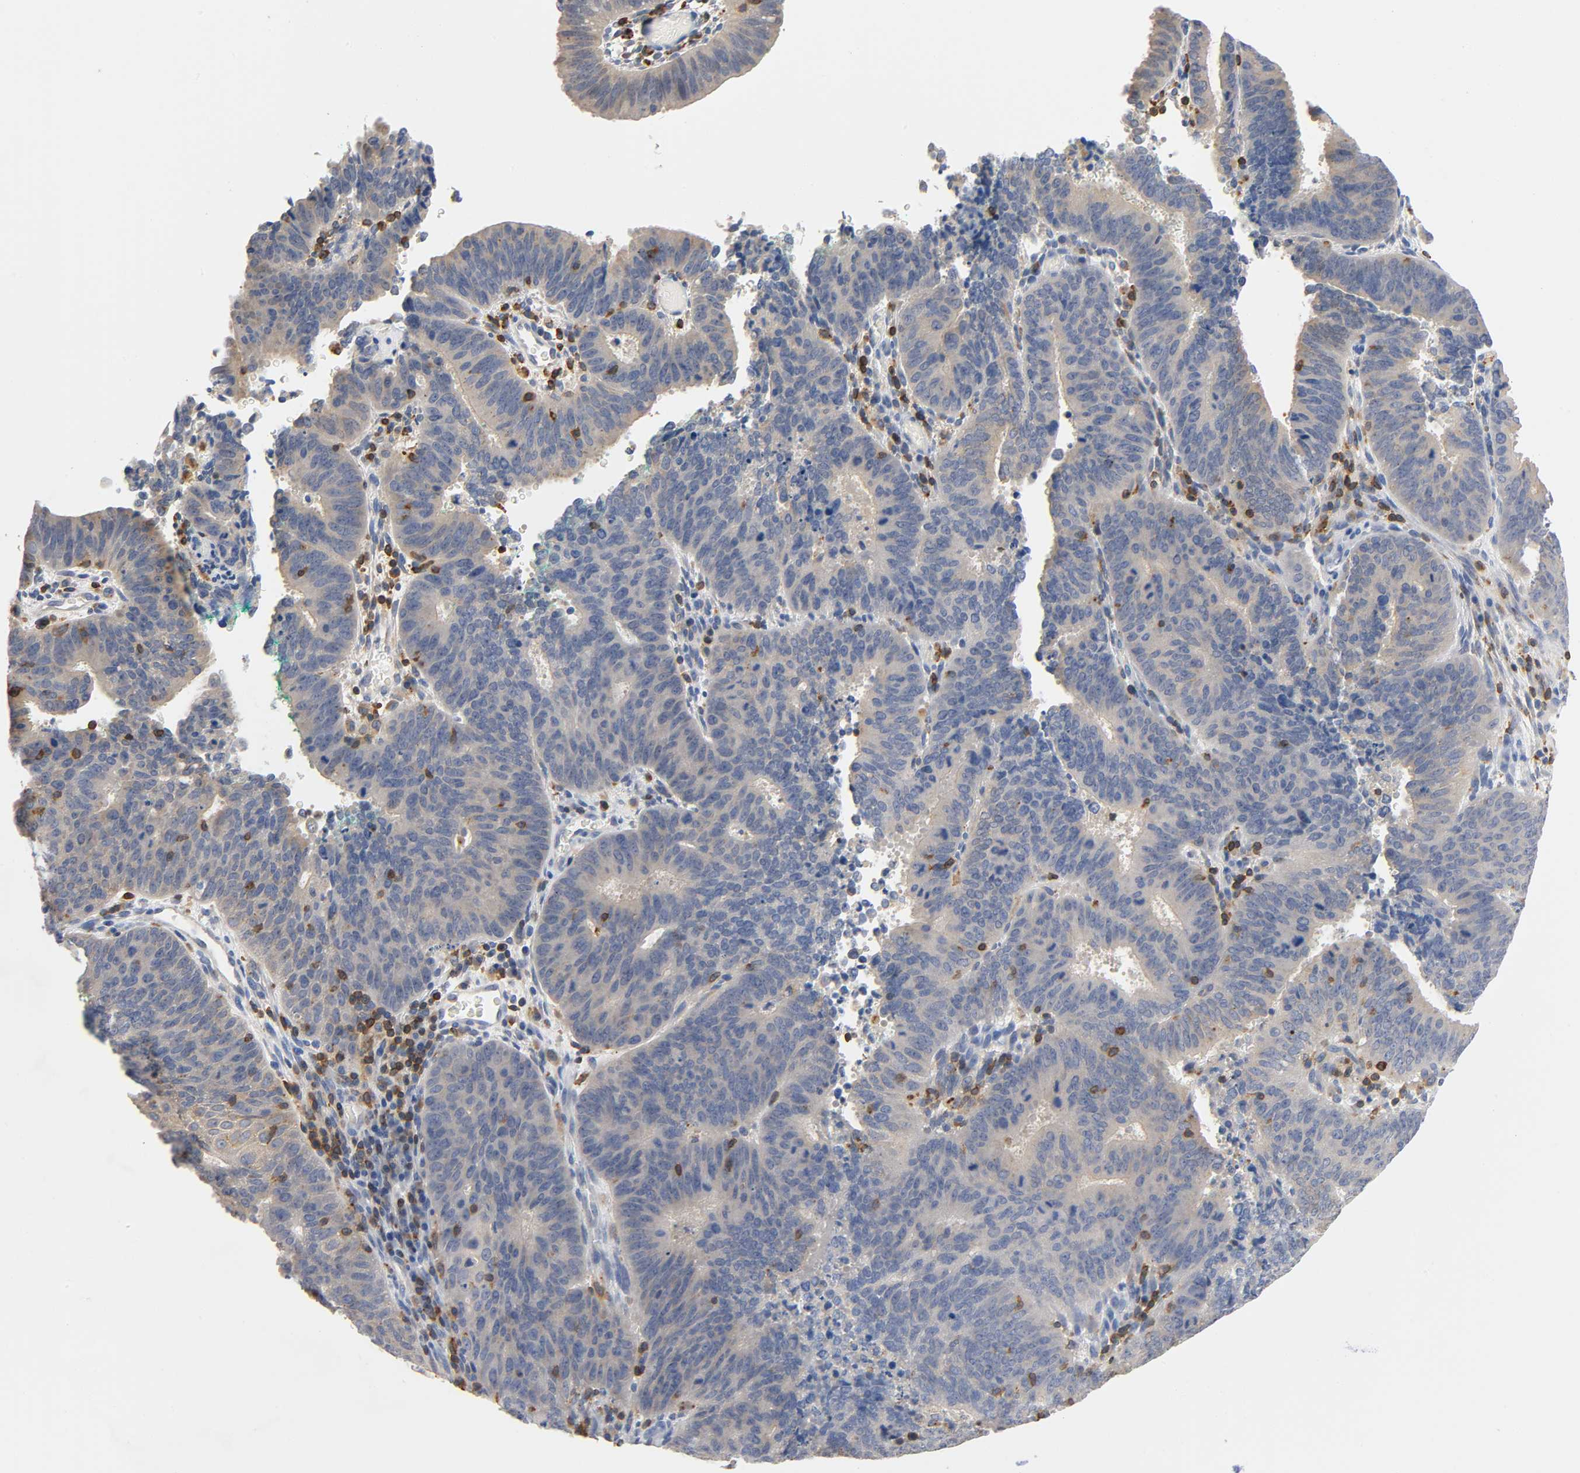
{"staining": {"intensity": "weak", "quantity": "25%-75%", "location": "cytoplasmic/membranous"}, "tissue": "cervical cancer", "cell_type": "Tumor cells", "image_type": "cancer", "snomed": [{"axis": "morphology", "description": "Adenocarcinoma, NOS"}, {"axis": "topography", "description": "Cervix"}], "caption": "Adenocarcinoma (cervical) tissue exhibits weak cytoplasmic/membranous staining in approximately 25%-75% of tumor cells, visualized by immunohistochemistry.", "gene": "UCKL1", "patient": {"sex": "female", "age": 44}}